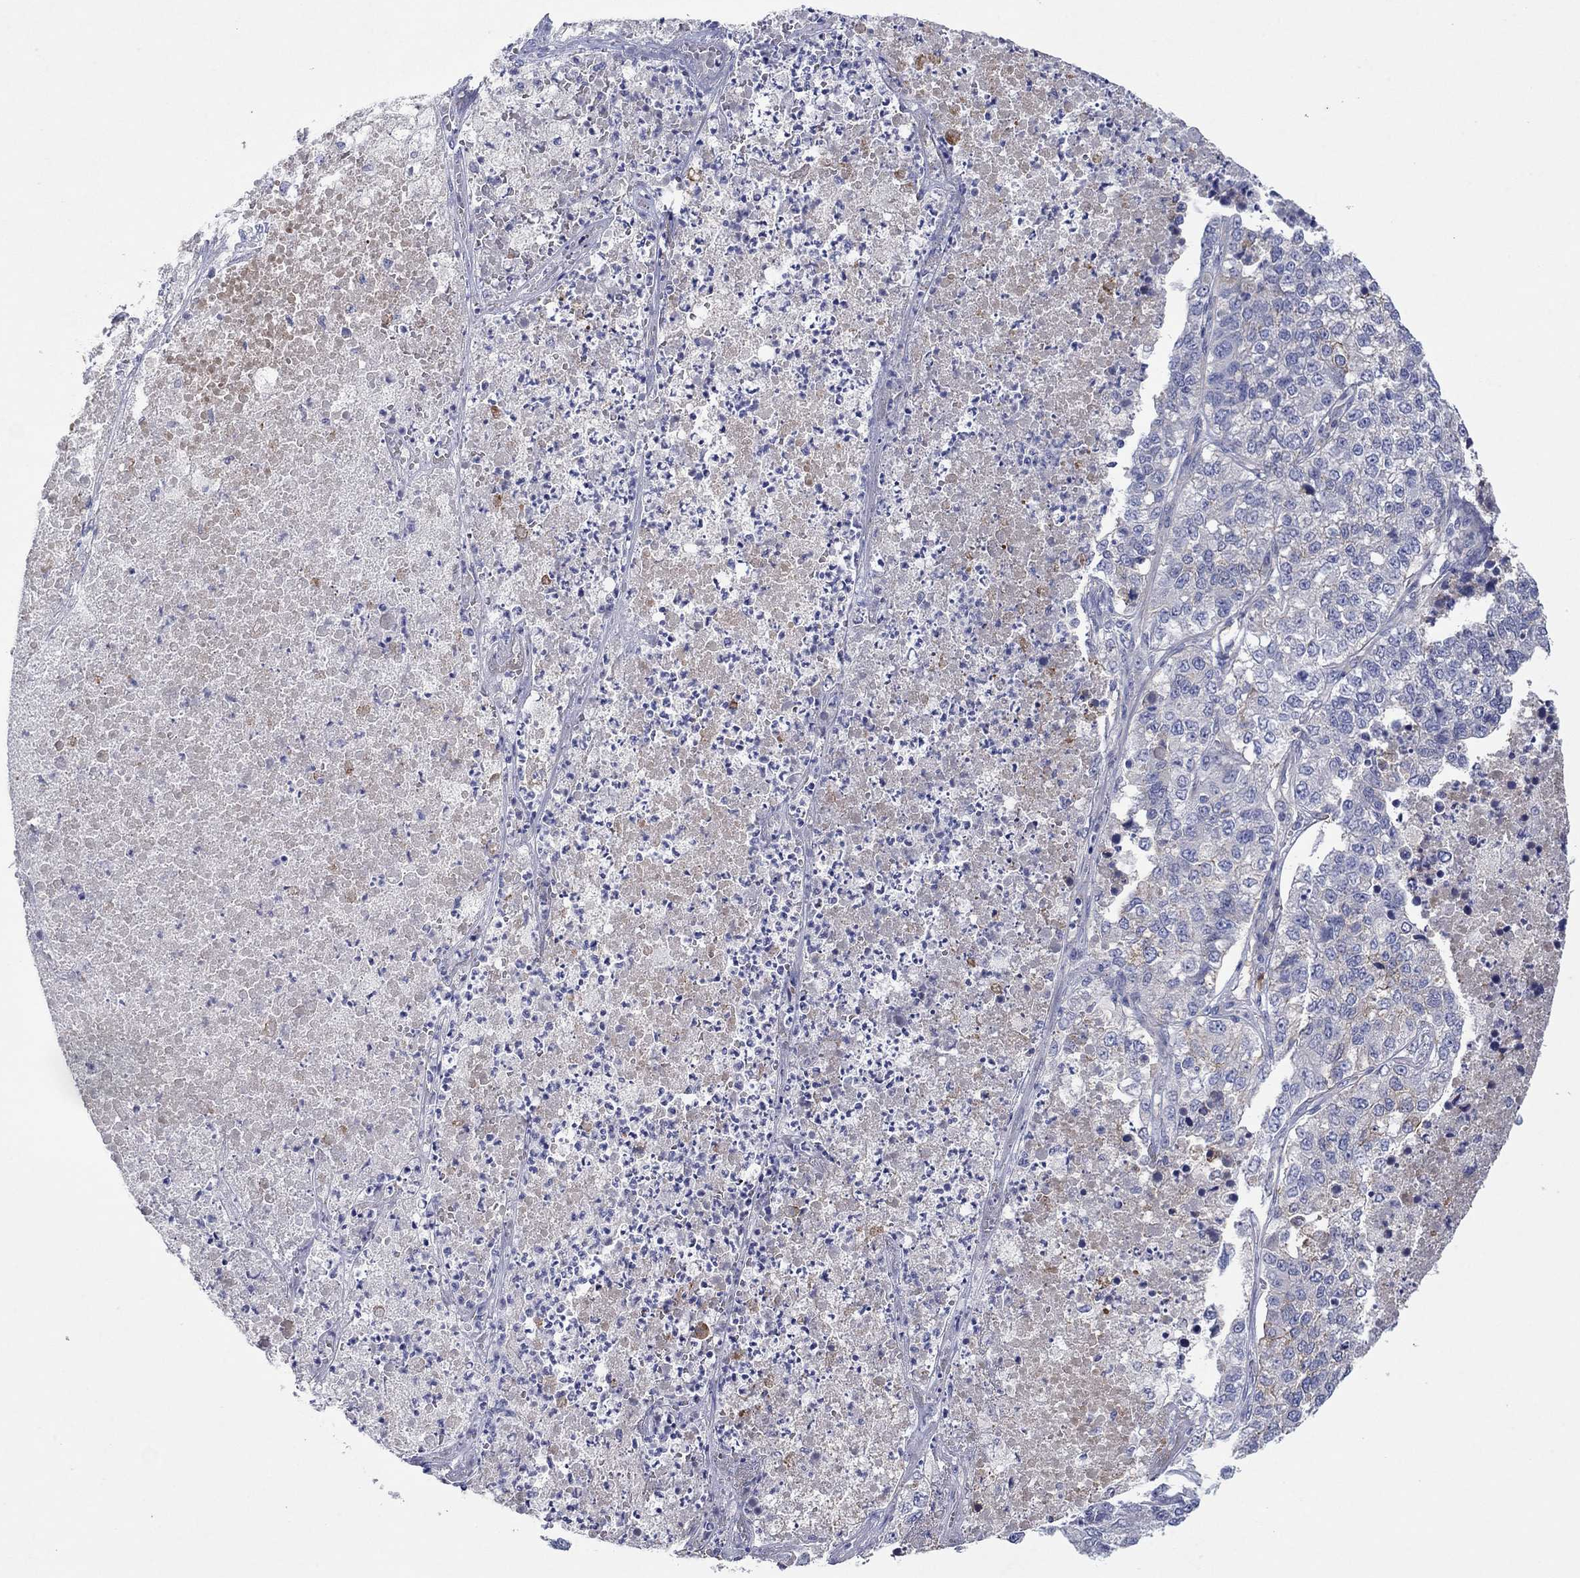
{"staining": {"intensity": "moderate", "quantity": "<25%", "location": "cytoplasmic/membranous"}, "tissue": "lung cancer", "cell_type": "Tumor cells", "image_type": "cancer", "snomed": [{"axis": "morphology", "description": "Adenocarcinoma, NOS"}, {"axis": "topography", "description": "Lung"}], "caption": "DAB (3,3'-diaminobenzidine) immunohistochemical staining of human adenocarcinoma (lung) exhibits moderate cytoplasmic/membranous protein staining in approximately <25% of tumor cells. (IHC, brightfield microscopy, high magnification).", "gene": "PLCL2", "patient": {"sex": "male", "age": 49}}